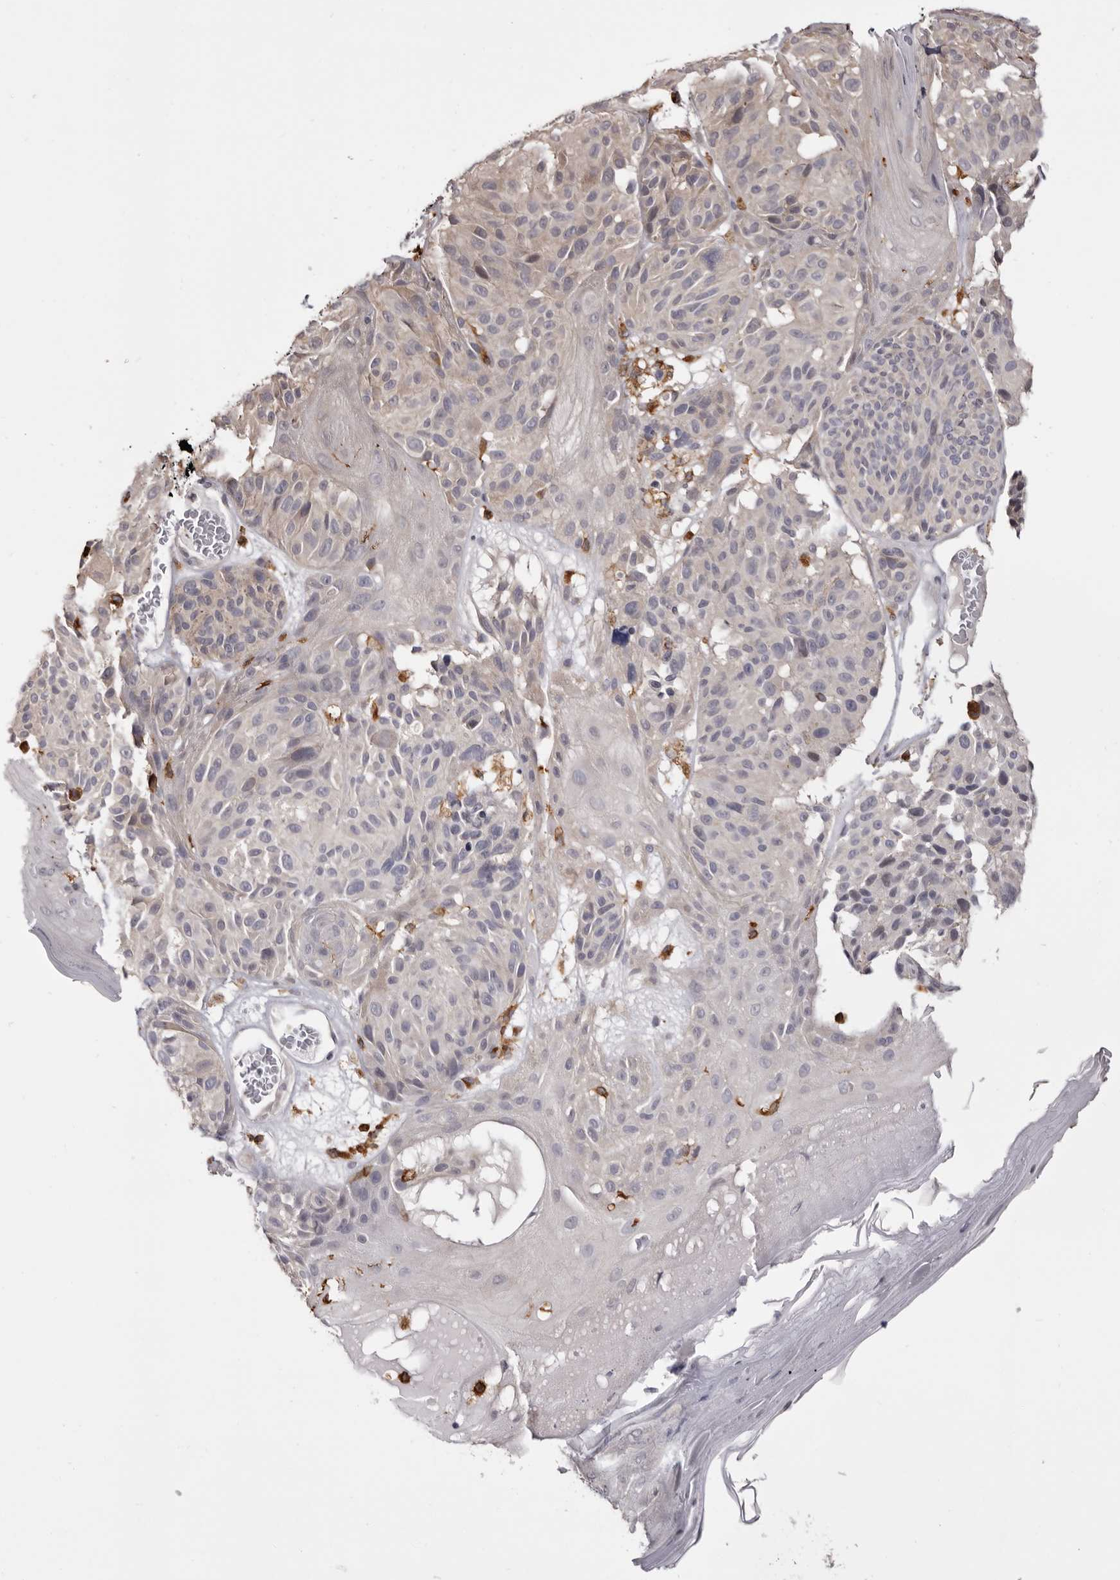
{"staining": {"intensity": "negative", "quantity": "none", "location": "none"}, "tissue": "melanoma", "cell_type": "Tumor cells", "image_type": "cancer", "snomed": [{"axis": "morphology", "description": "Malignant melanoma, NOS"}, {"axis": "topography", "description": "Skin"}], "caption": "Tumor cells show no significant protein staining in melanoma.", "gene": "TNNI1", "patient": {"sex": "male", "age": 83}}